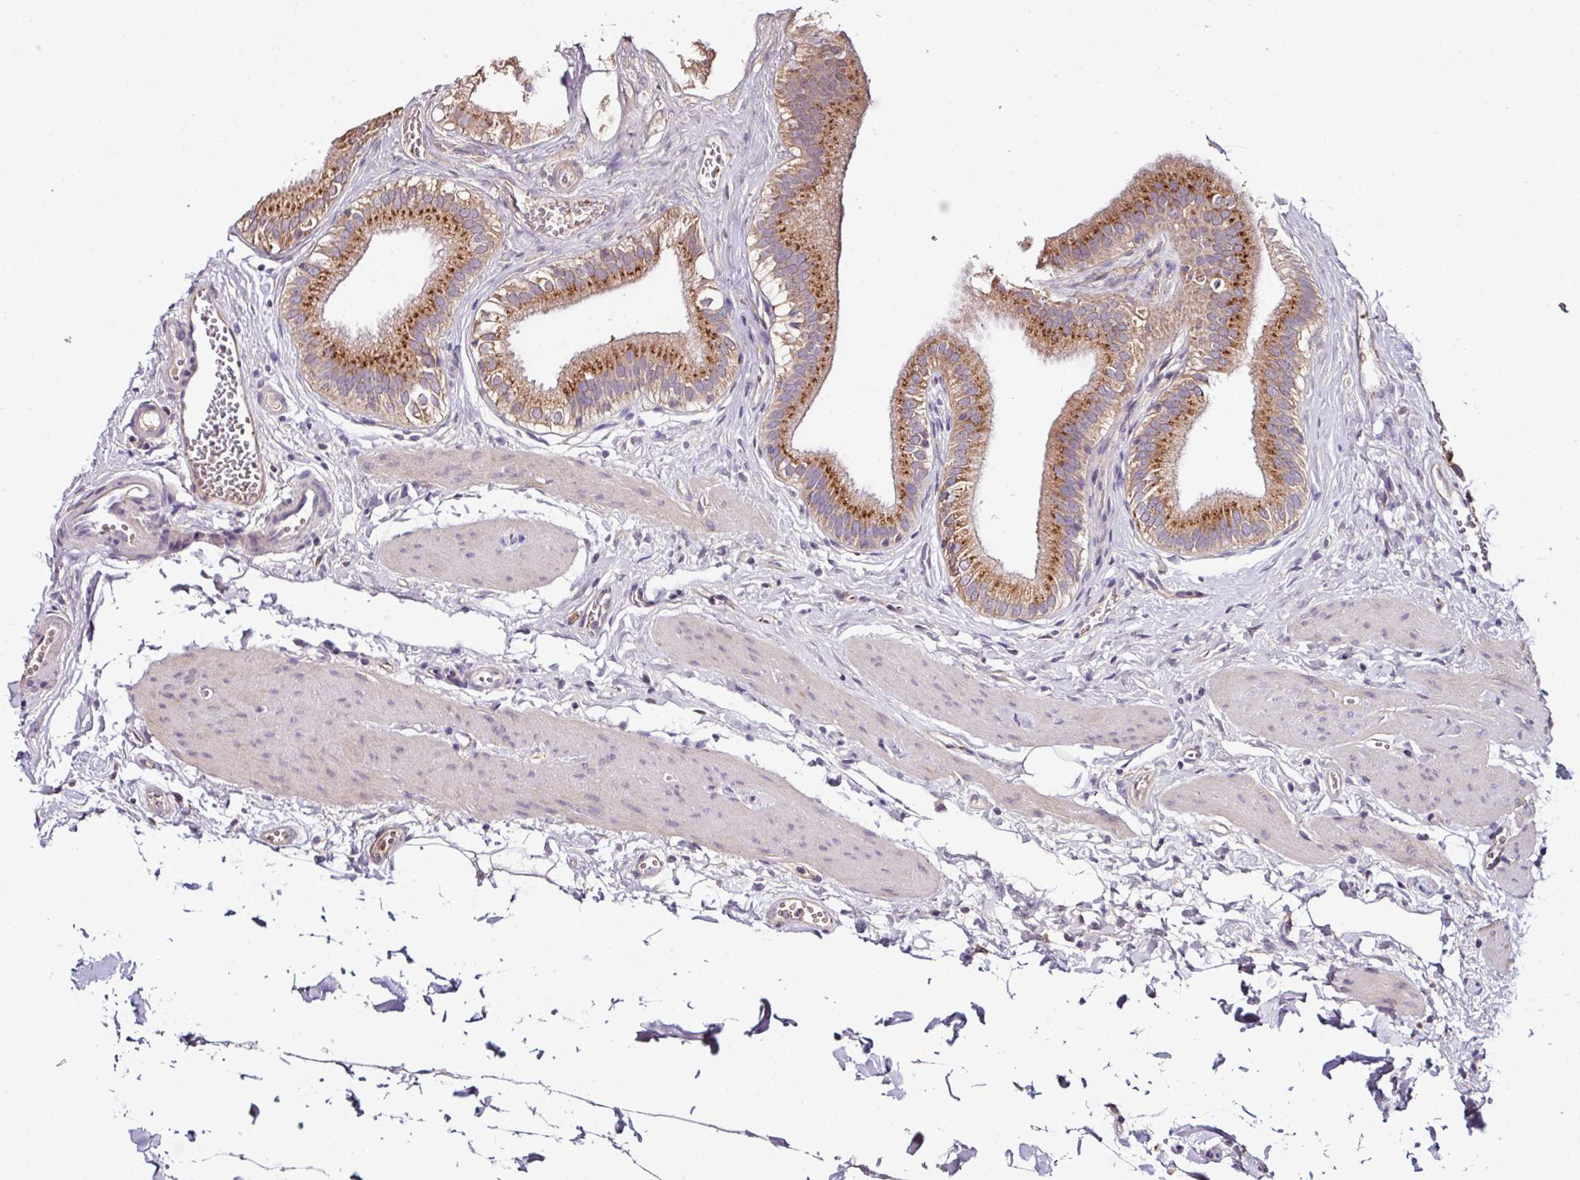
{"staining": {"intensity": "strong", "quantity": ">75%", "location": "cytoplasmic/membranous"}, "tissue": "gallbladder", "cell_type": "Glandular cells", "image_type": "normal", "snomed": [{"axis": "morphology", "description": "Normal tissue, NOS"}, {"axis": "topography", "description": "Gallbladder"}], "caption": "Protein staining of benign gallbladder exhibits strong cytoplasmic/membranous expression in about >75% of glandular cells.", "gene": "CPD", "patient": {"sex": "female", "age": 54}}